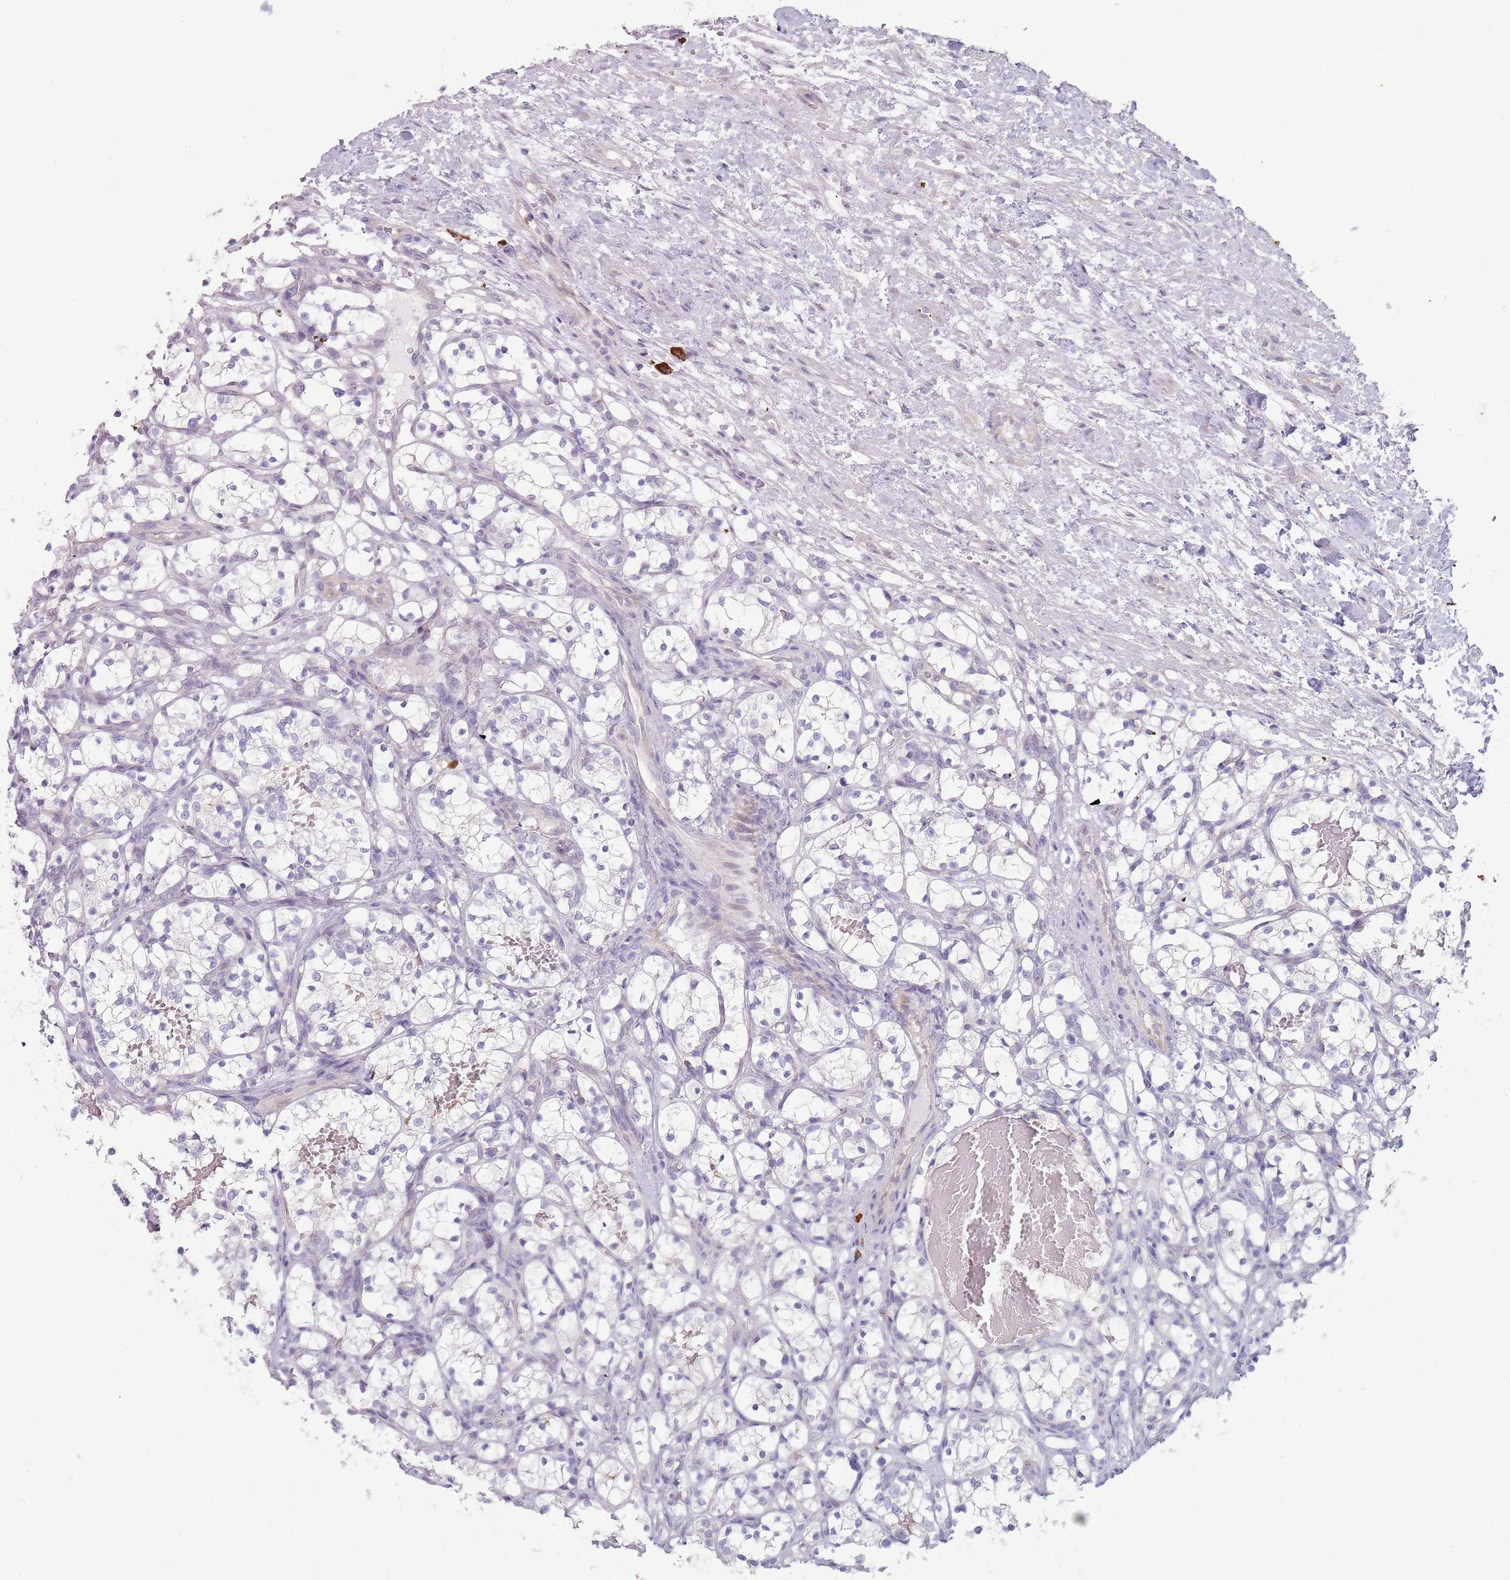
{"staining": {"intensity": "negative", "quantity": "none", "location": "none"}, "tissue": "renal cancer", "cell_type": "Tumor cells", "image_type": "cancer", "snomed": [{"axis": "morphology", "description": "Adenocarcinoma, NOS"}, {"axis": "topography", "description": "Kidney"}], "caption": "Renal adenocarcinoma stained for a protein using IHC demonstrates no expression tumor cells.", "gene": "DXO", "patient": {"sex": "female", "age": 69}}